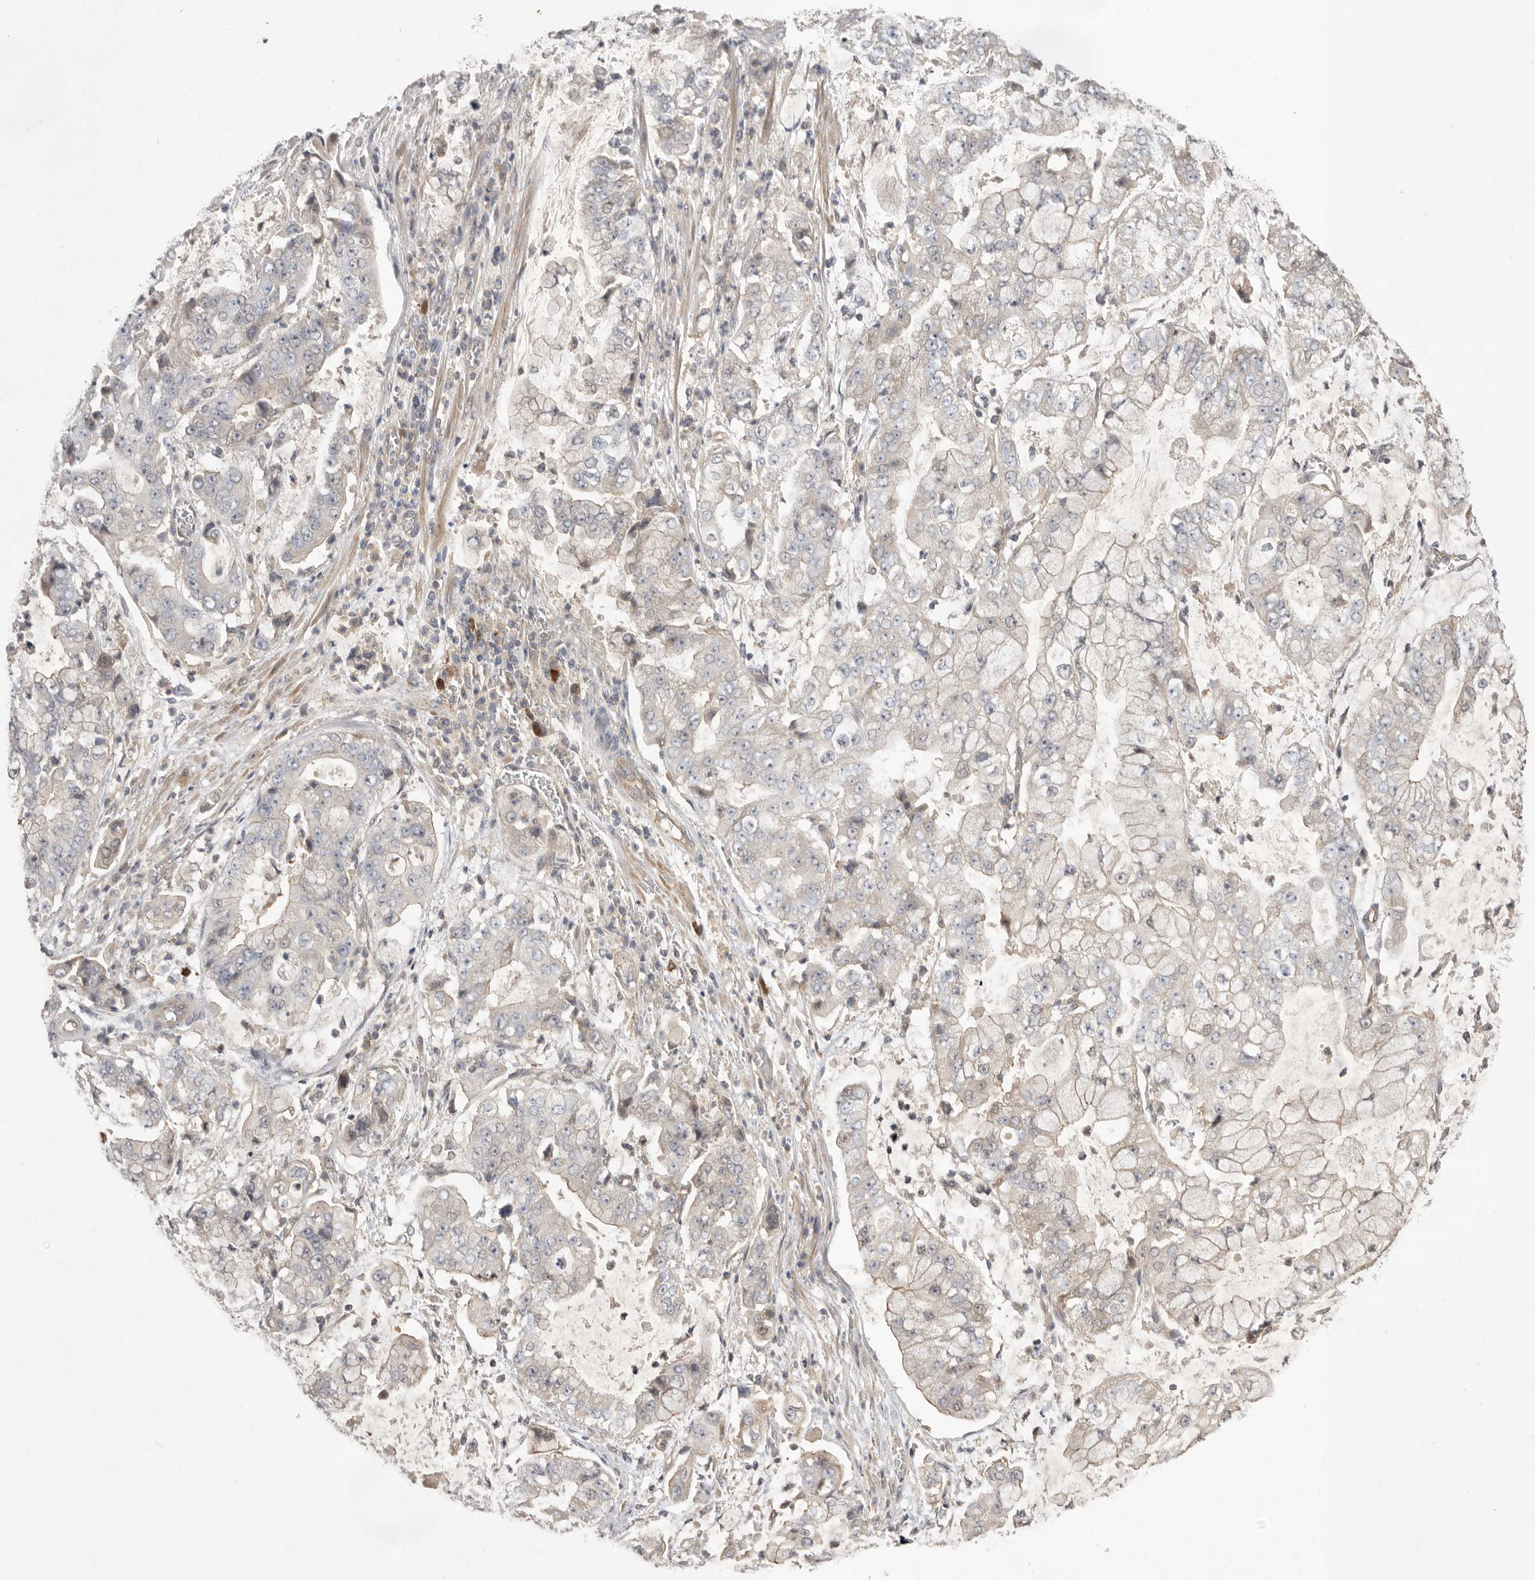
{"staining": {"intensity": "negative", "quantity": "none", "location": "none"}, "tissue": "stomach cancer", "cell_type": "Tumor cells", "image_type": "cancer", "snomed": [{"axis": "morphology", "description": "Adenocarcinoma, NOS"}, {"axis": "topography", "description": "Stomach"}], "caption": "A high-resolution photomicrograph shows immunohistochemistry staining of stomach cancer, which reveals no significant staining in tumor cells. The staining was performed using DAB to visualize the protein expression in brown, while the nuclei were stained in blue with hematoxylin (Magnification: 20x).", "gene": "NRCAM", "patient": {"sex": "male", "age": 76}}